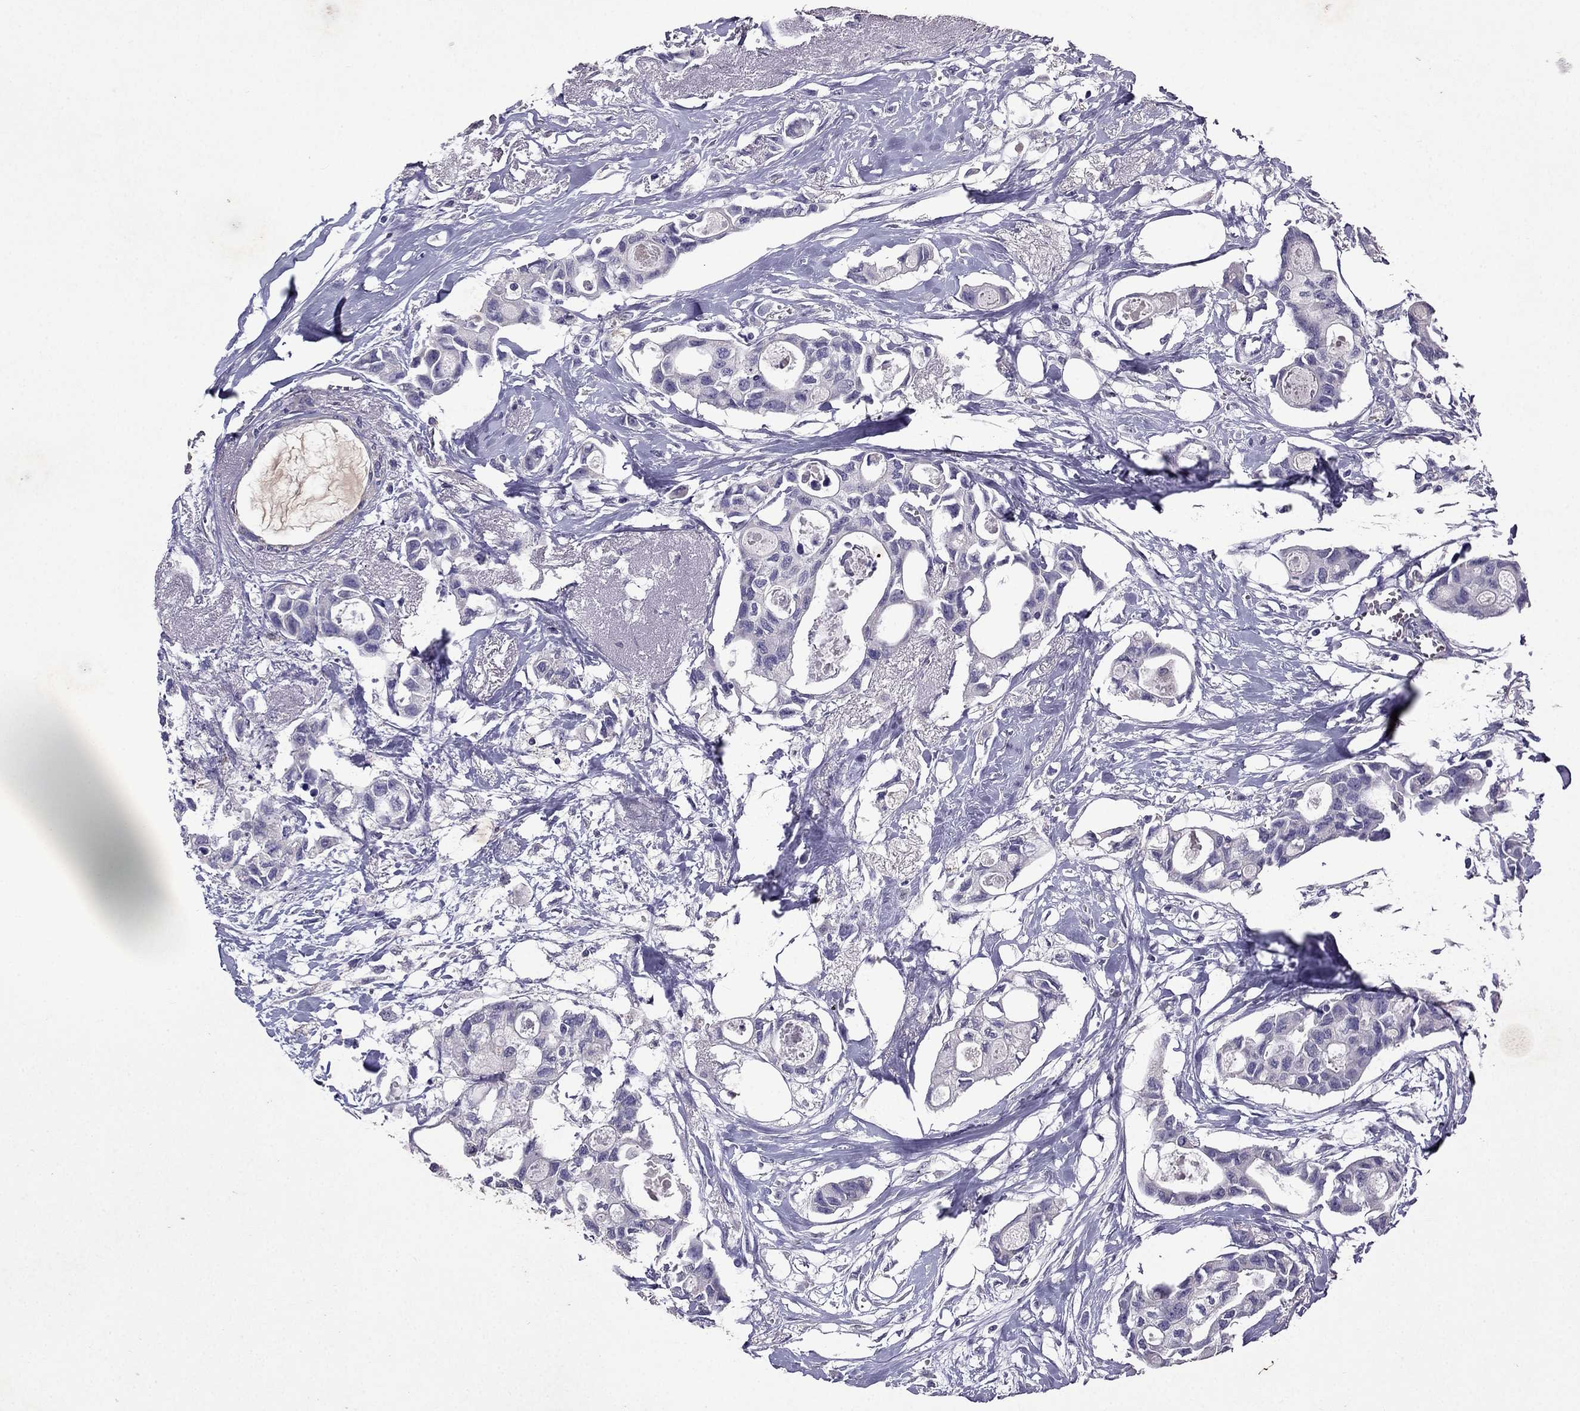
{"staining": {"intensity": "negative", "quantity": "none", "location": "none"}, "tissue": "breast cancer", "cell_type": "Tumor cells", "image_type": "cancer", "snomed": [{"axis": "morphology", "description": "Duct carcinoma"}, {"axis": "topography", "description": "Breast"}], "caption": "A histopathology image of human breast cancer is negative for staining in tumor cells.", "gene": "RFLNB", "patient": {"sex": "female", "age": 83}}